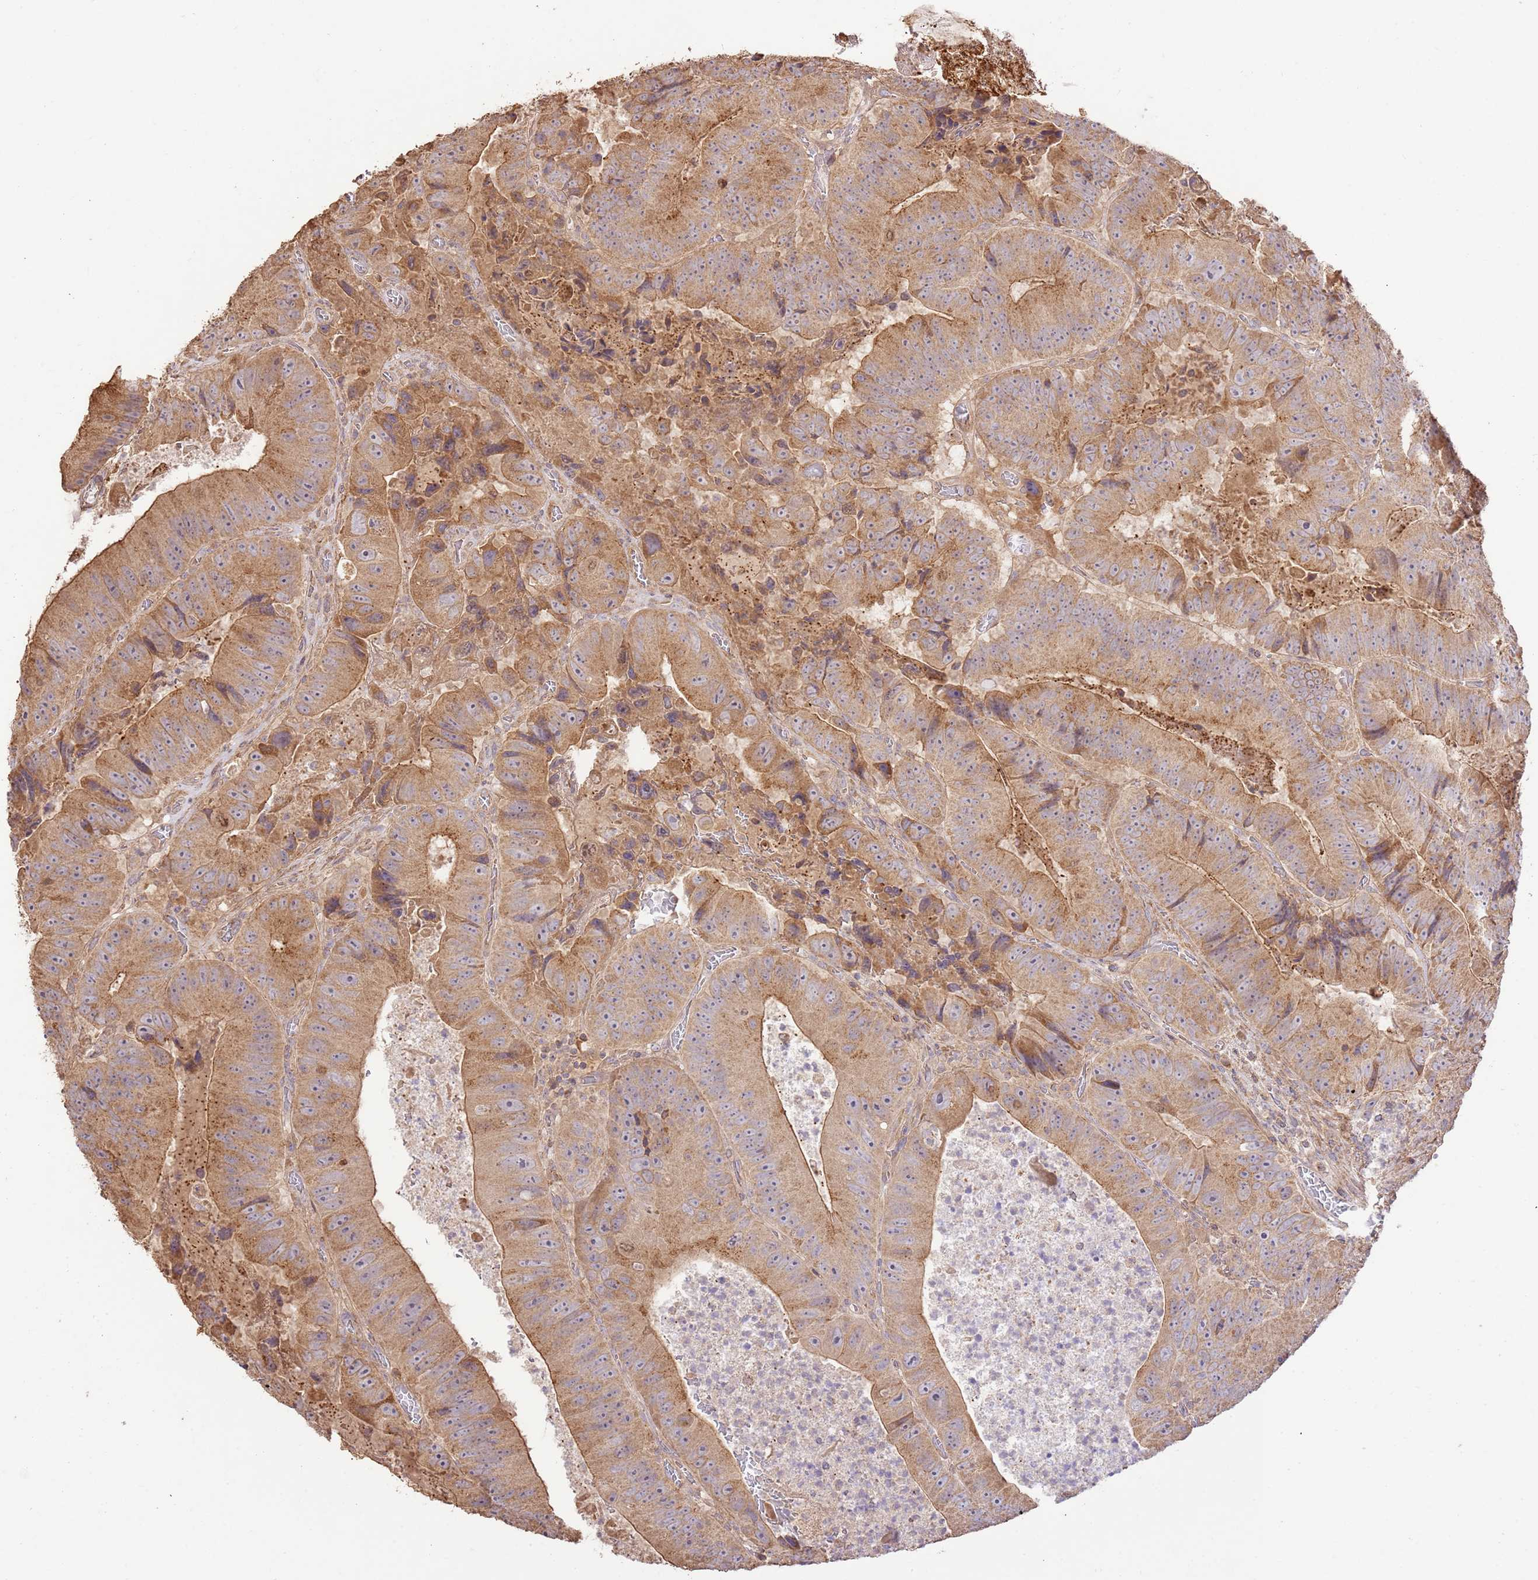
{"staining": {"intensity": "moderate", "quantity": ">75%", "location": "cytoplasmic/membranous"}, "tissue": "colorectal cancer", "cell_type": "Tumor cells", "image_type": "cancer", "snomed": [{"axis": "morphology", "description": "Adenocarcinoma, NOS"}, {"axis": "topography", "description": "Colon"}], "caption": "The micrograph reveals immunohistochemical staining of colorectal adenocarcinoma. There is moderate cytoplasmic/membranous staining is appreciated in approximately >75% of tumor cells. Immunohistochemistry stains the protein in brown and the nuclei are stained blue.", "gene": "CEP55", "patient": {"sex": "female", "age": 86}}